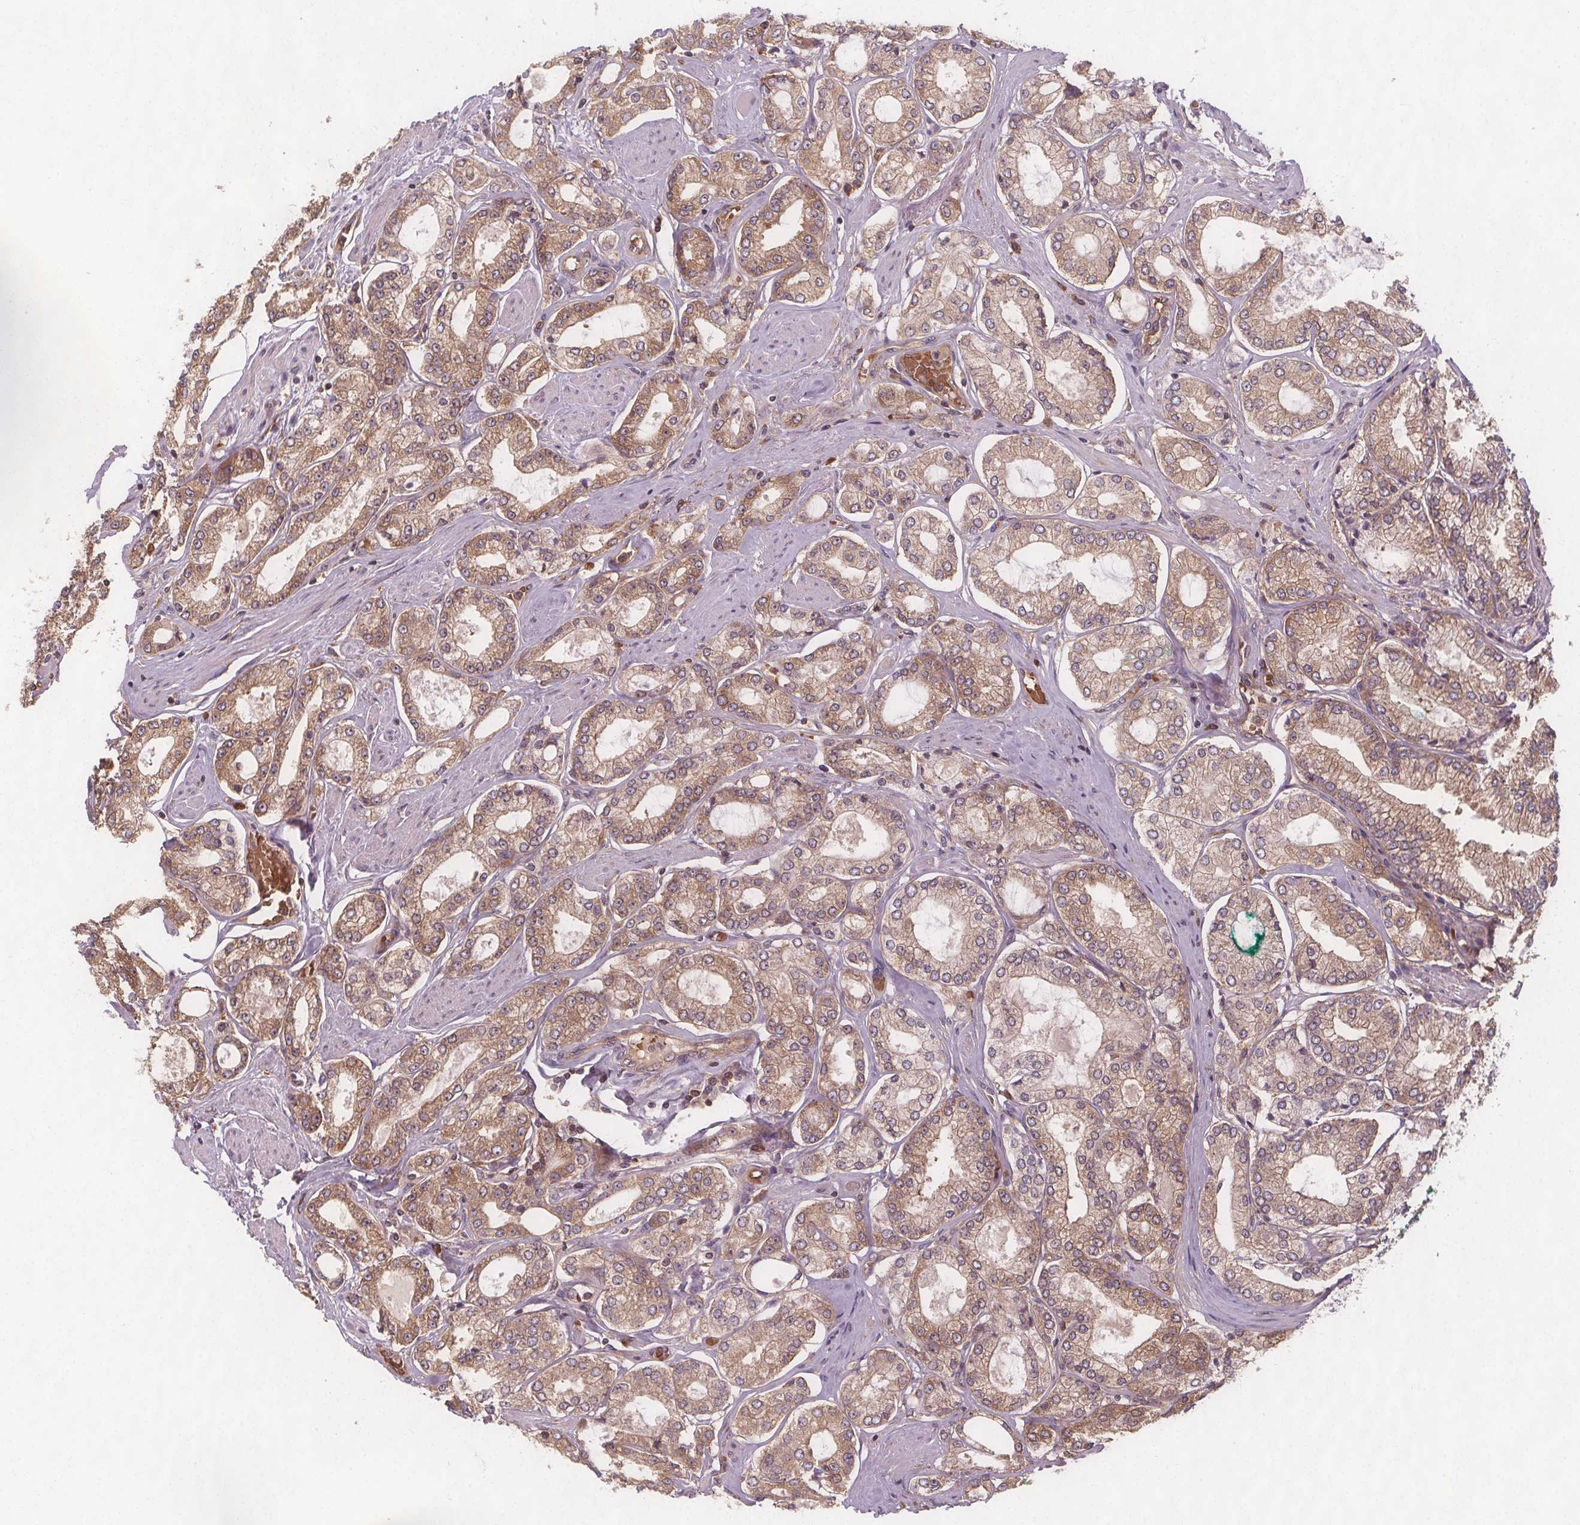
{"staining": {"intensity": "weak", "quantity": ">75%", "location": "cytoplasmic/membranous"}, "tissue": "prostate cancer", "cell_type": "Tumor cells", "image_type": "cancer", "snomed": [{"axis": "morphology", "description": "Adenocarcinoma, High grade"}, {"axis": "topography", "description": "Prostate"}], "caption": "Protein expression analysis of human adenocarcinoma (high-grade) (prostate) reveals weak cytoplasmic/membranous staining in approximately >75% of tumor cells. (DAB (3,3'-diaminobenzidine) IHC with brightfield microscopy, high magnification).", "gene": "EIF3D", "patient": {"sex": "male", "age": 68}}